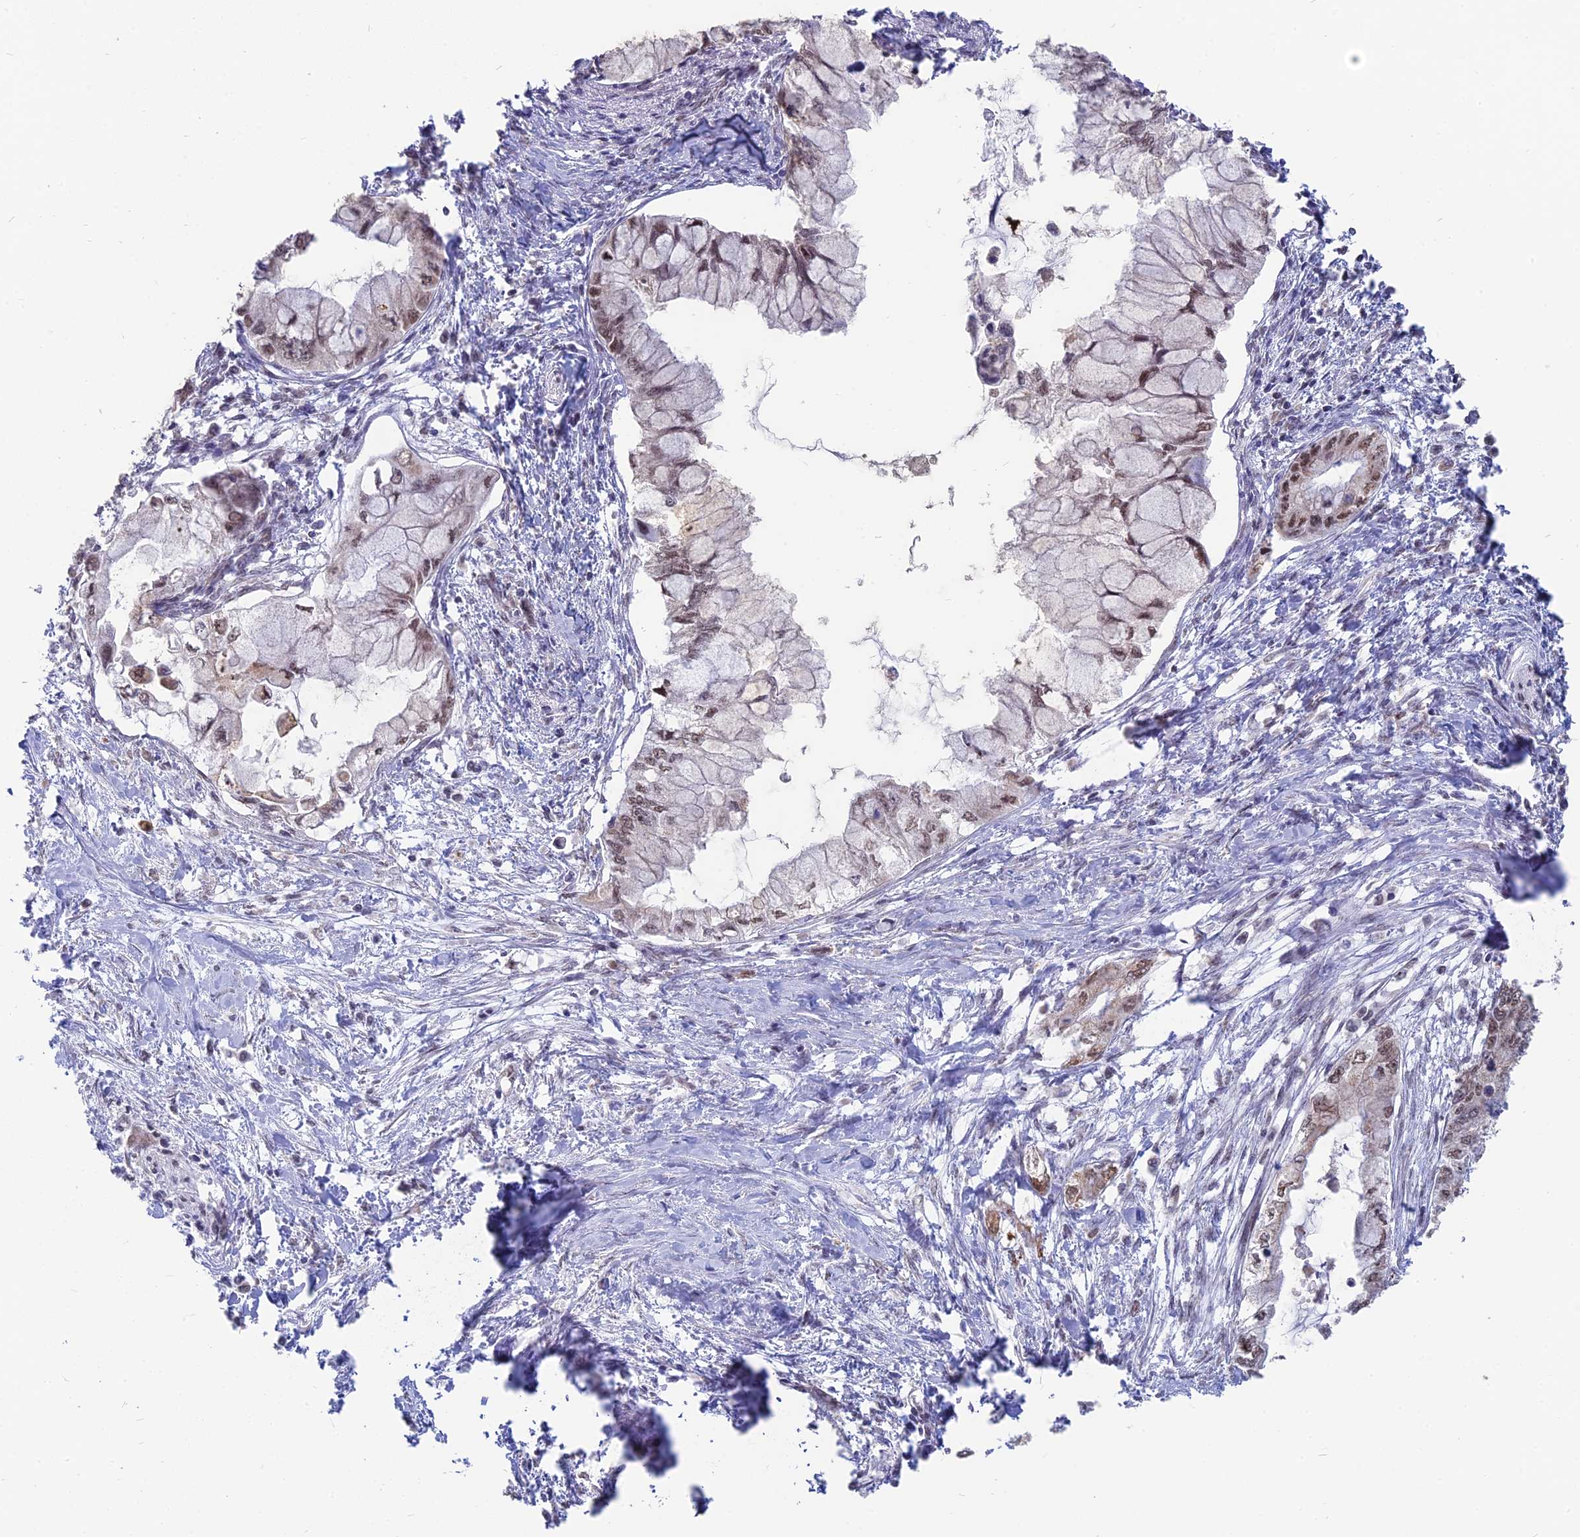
{"staining": {"intensity": "moderate", "quantity": "<25%", "location": "nuclear"}, "tissue": "pancreatic cancer", "cell_type": "Tumor cells", "image_type": "cancer", "snomed": [{"axis": "morphology", "description": "Adenocarcinoma, NOS"}, {"axis": "topography", "description": "Pancreas"}], "caption": "A photomicrograph showing moderate nuclear staining in approximately <25% of tumor cells in adenocarcinoma (pancreatic), as visualized by brown immunohistochemical staining.", "gene": "ARHGAP40", "patient": {"sex": "male", "age": 48}}